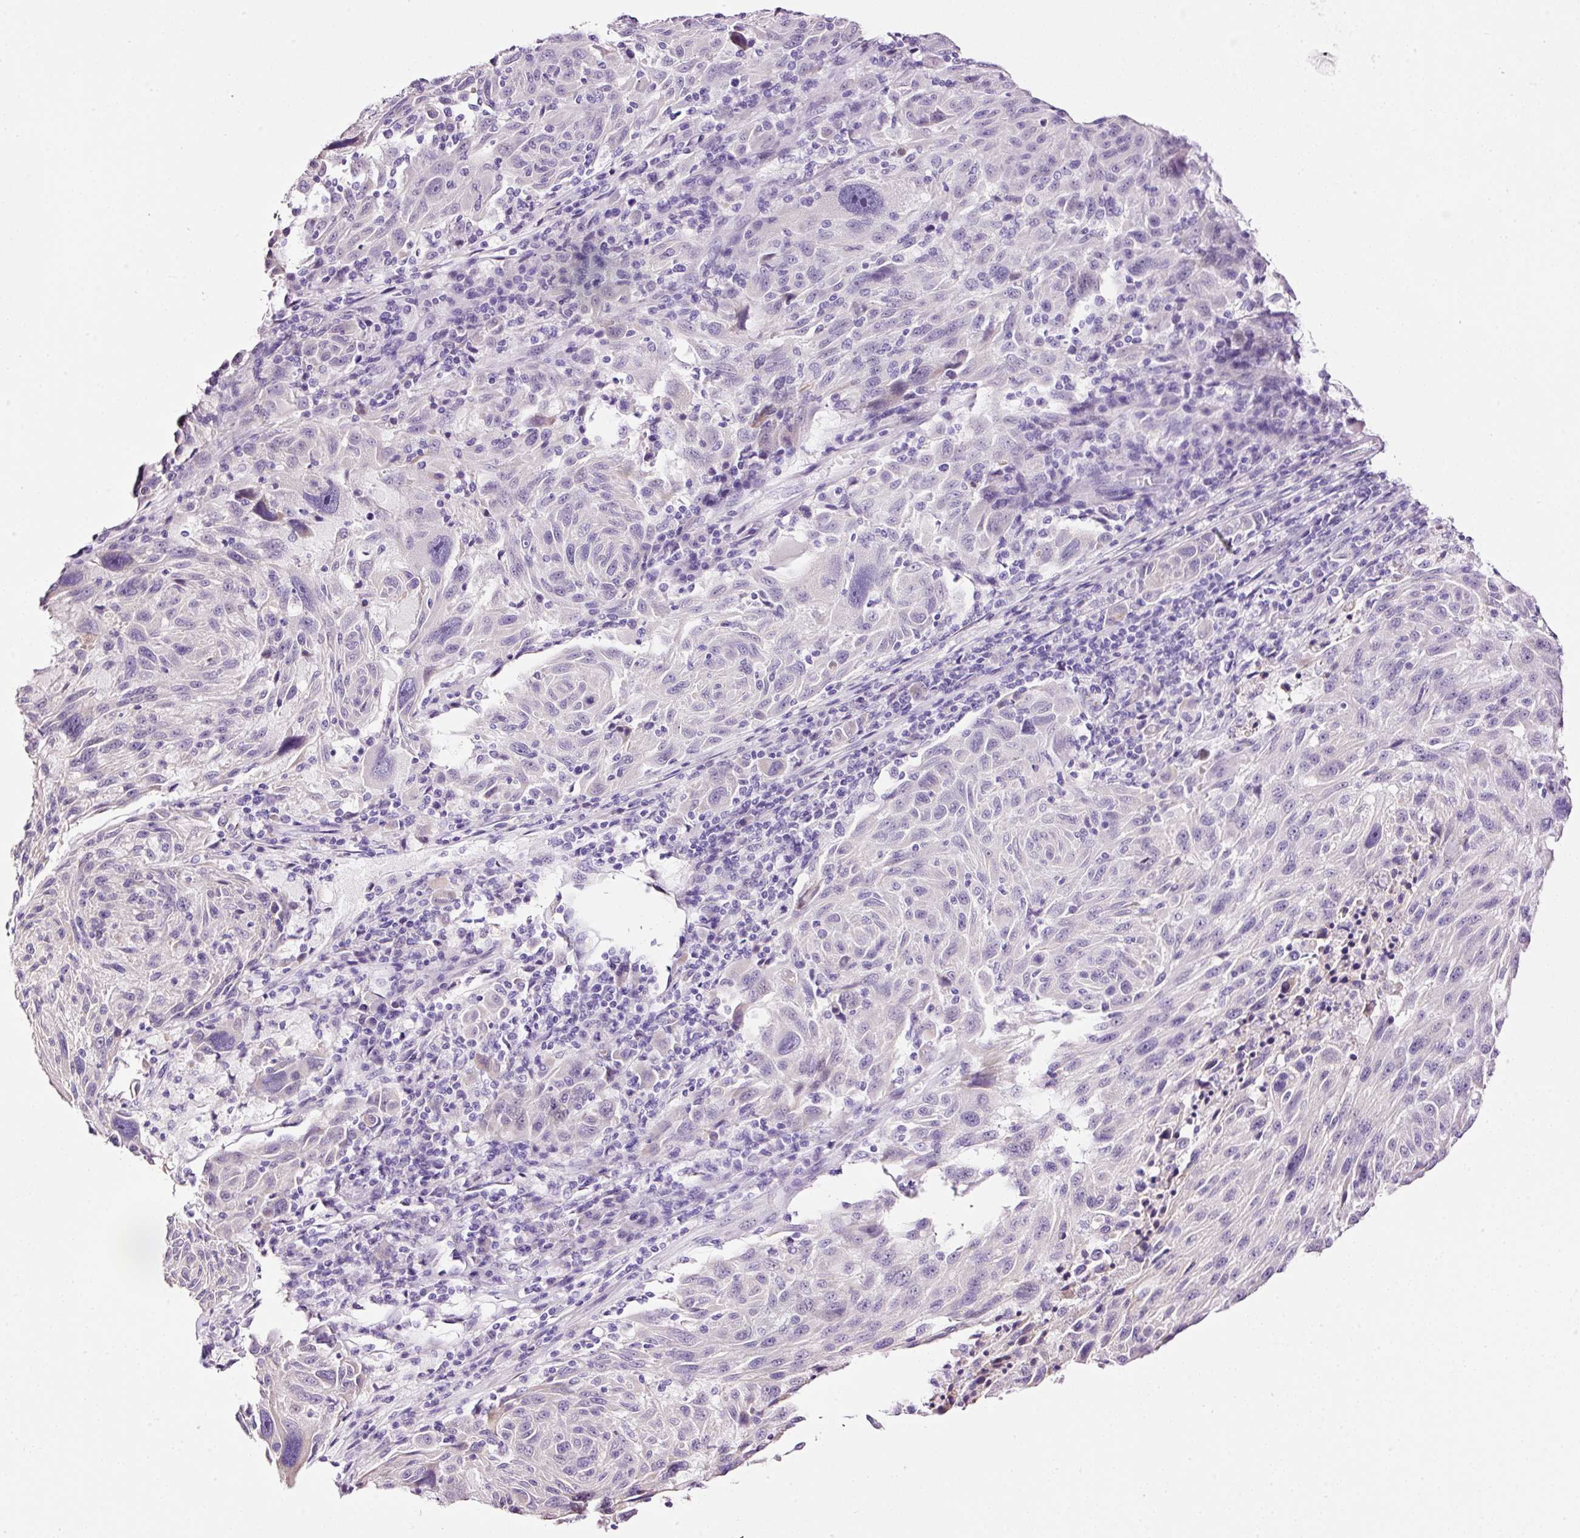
{"staining": {"intensity": "negative", "quantity": "none", "location": "none"}, "tissue": "melanoma", "cell_type": "Tumor cells", "image_type": "cancer", "snomed": [{"axis": "morphology", "description": "Malignant melanoma, NOS"}, {"axis": "topography", "description": "Skin"}], "caption": "DAB immunohistochemical staining of melanoma exhibits no significant positivity in tumor cells.", "gene": "RTF2", "patient": {"sex": "male", "age": 53}}